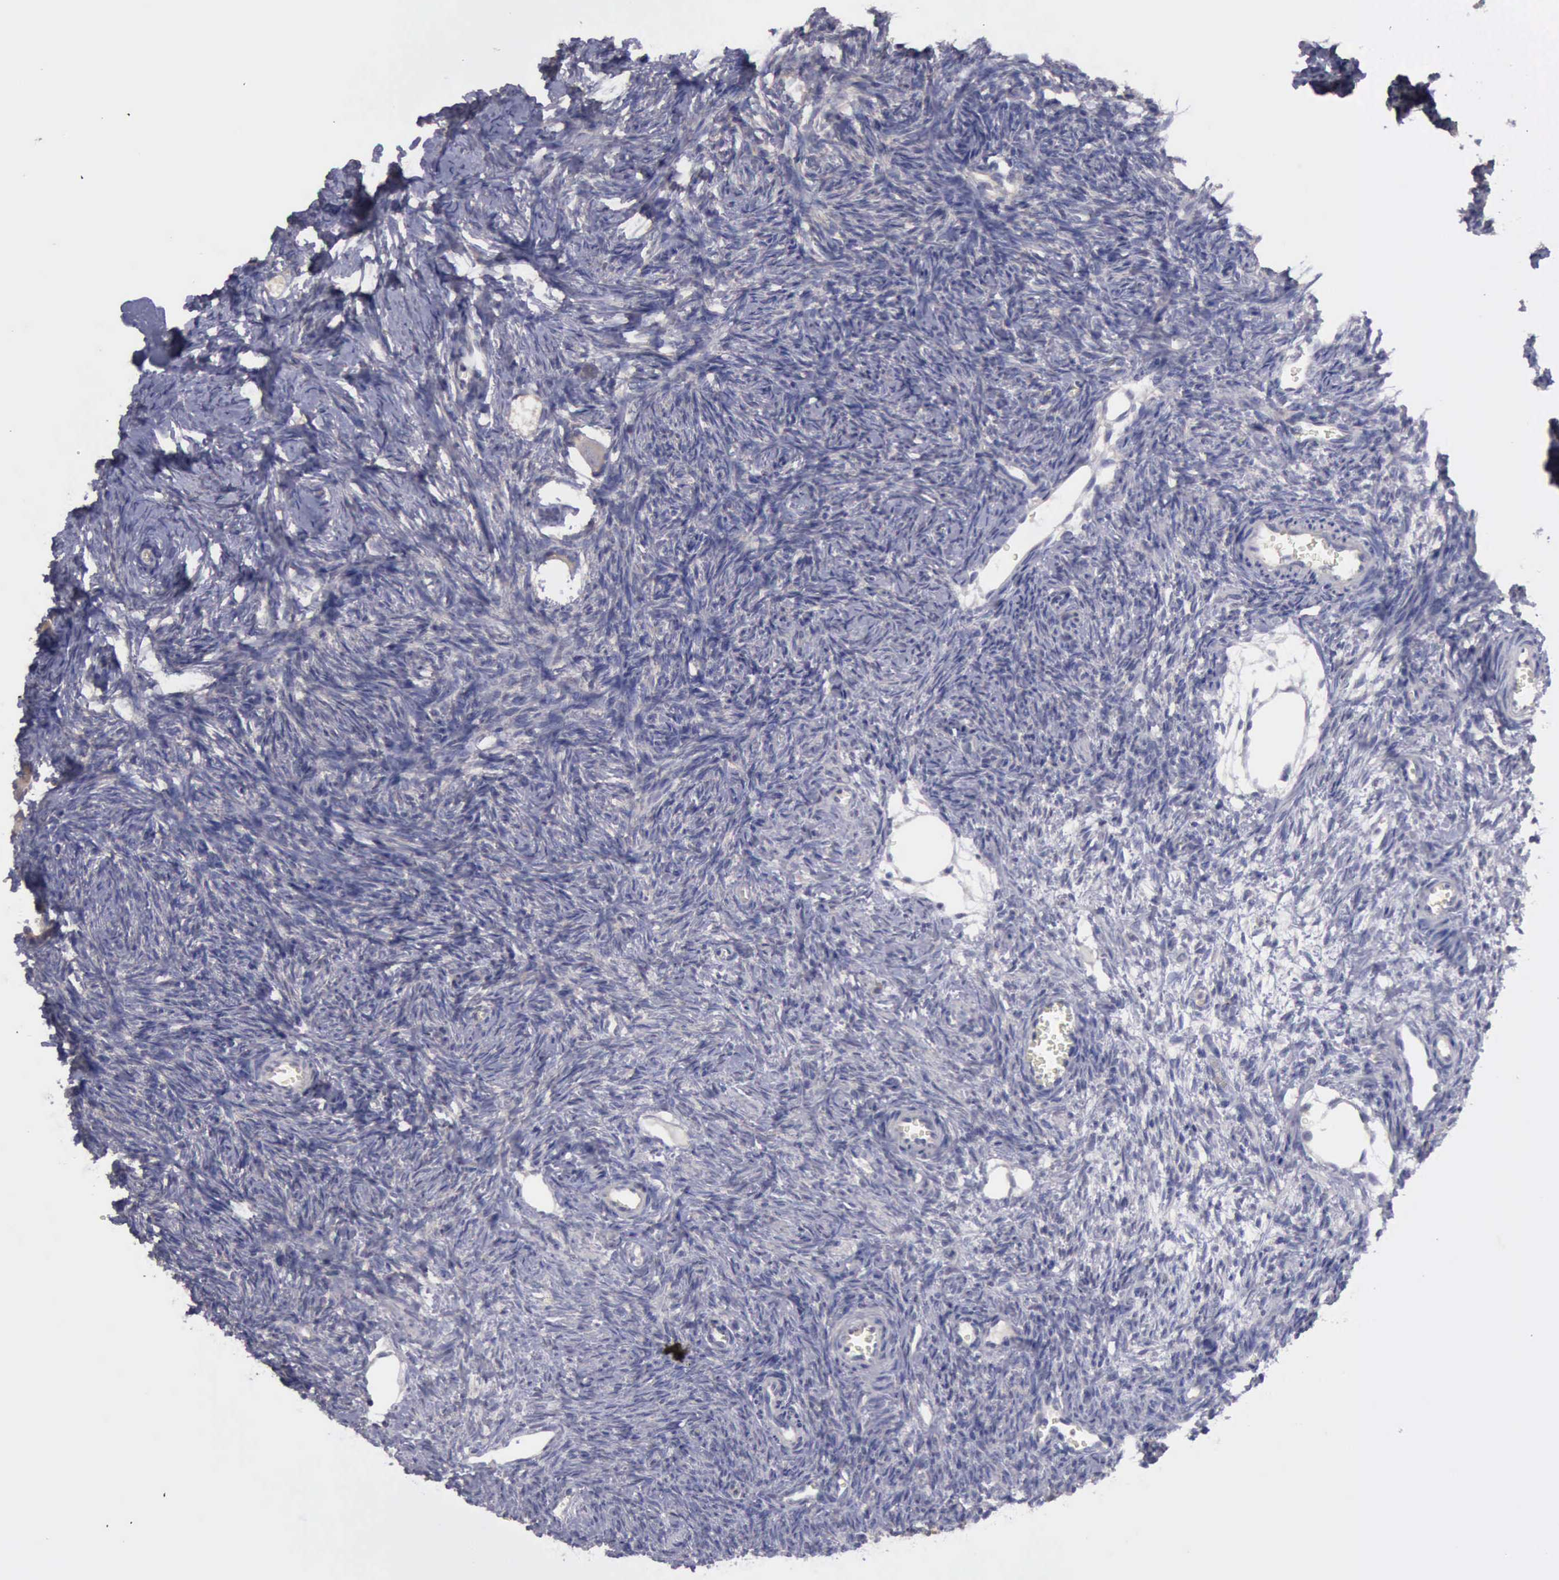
{"staining": {"intensity": "negative", "quantity": "none", "location": "none"}, "tissue": "ovary", "cell_type": "Ovarian stroma cells", "image_type": "normal", "snomed": [{"axis": "morphology", "description": "Normal tissue, NOS"}, {"axis": "topography", "description": "Ovary"}], "caption": "Immunohistochemistry histopathology image of benign ovary stained for a protein (brown), which exhibits no expression in ovarian stroma cells. (DAB immunohistochemistry (IHC), high magnification).", "gene": "PHKA1", "patient": {"sex": "female", "age": 27}}